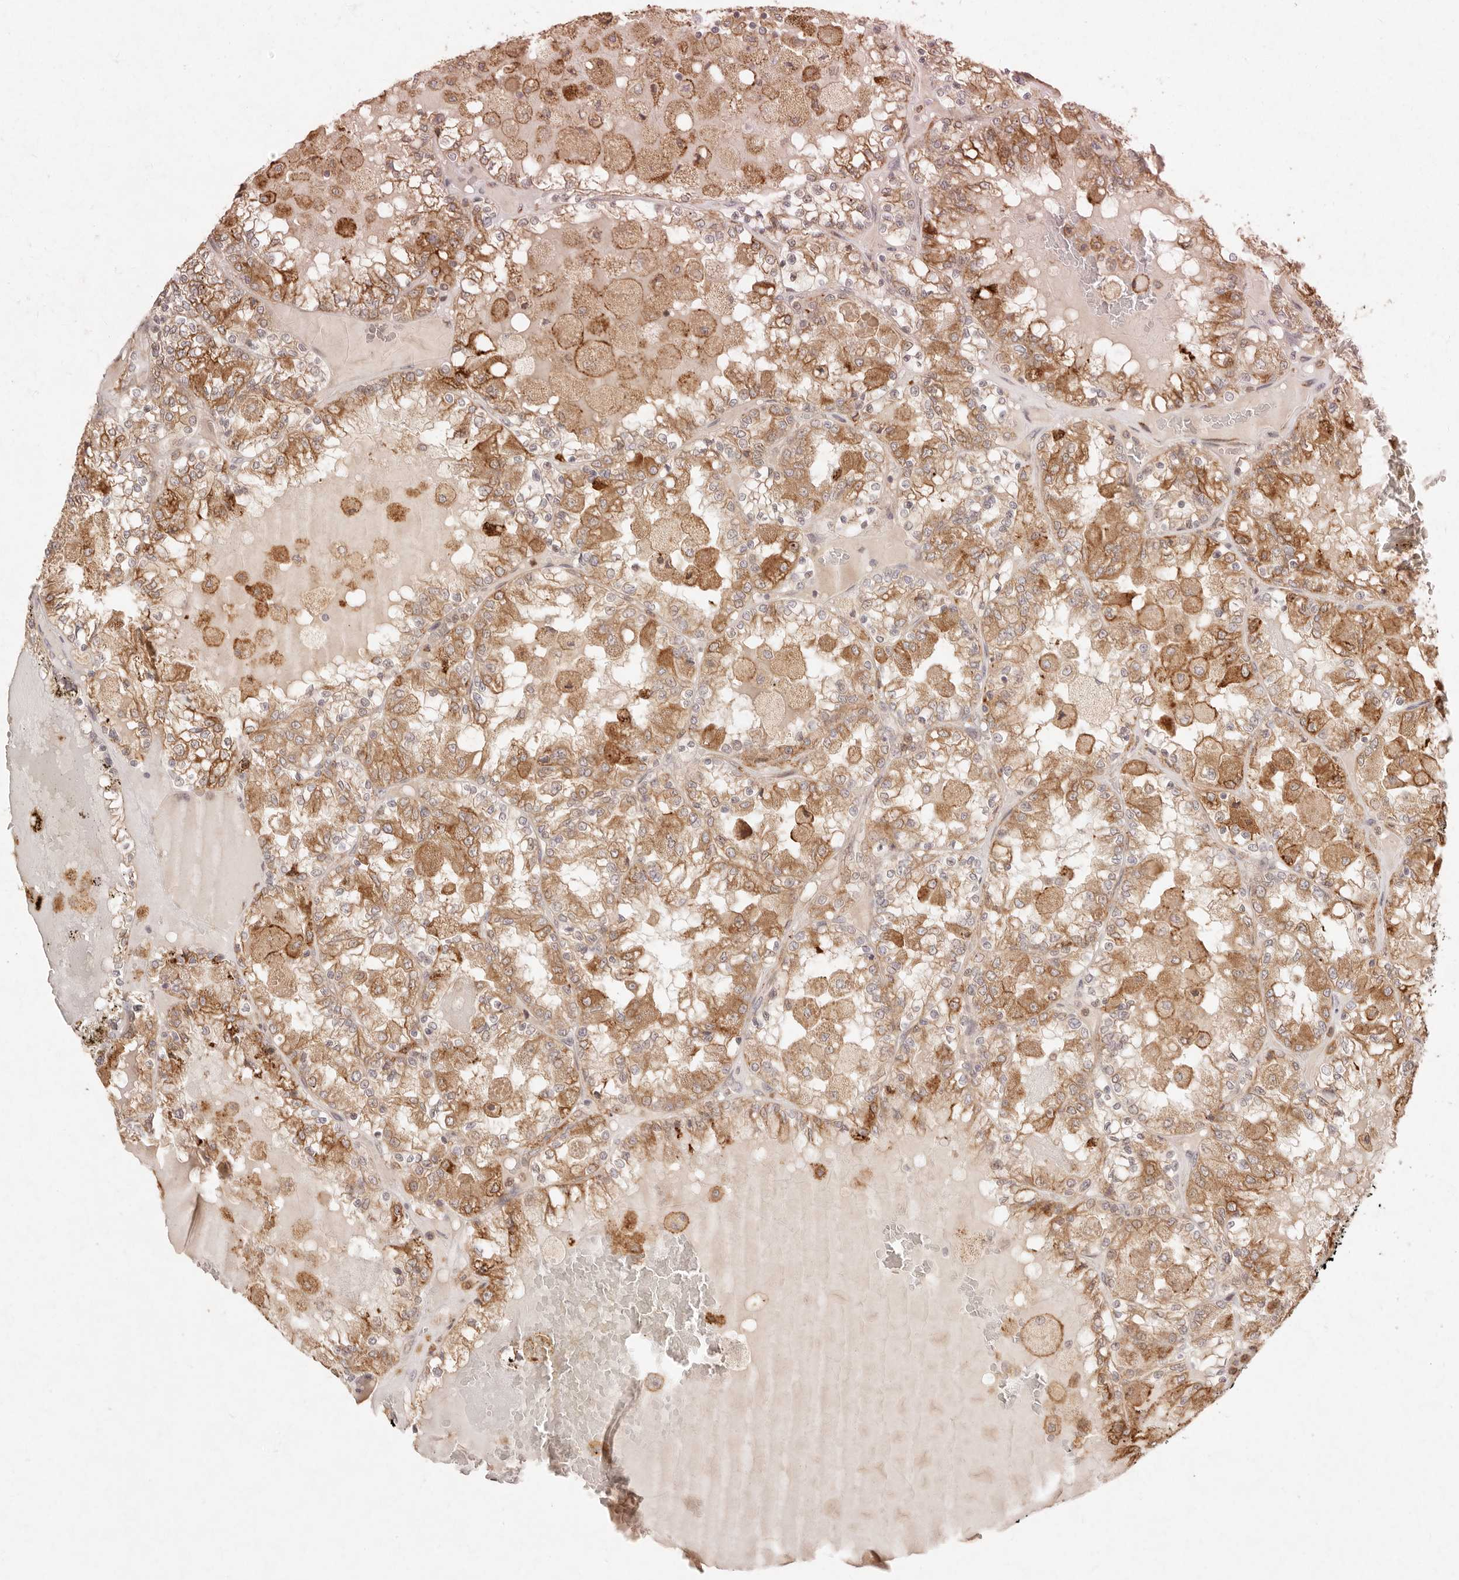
{"staining": {"intensity": "moderate", "quantity": ">75%", "location": "cytoplasmic/membranous"}, "tissue": "renal cancer", "cell_type": "Tumor cells", "image_type": "cancer", "snomed": [{"axis": "morphology", "description": "Adenocarcinoma, NOS"}, {"axis": "topography", "description": "Kidney"}], "caption": "Adenocarcinoma (renal) was stained to show a protein in brown. There is medium levels of moderate cytoplasmic/membranous staining in approximately >75% of tumor cells. The protein is stained brown, and the nuclei are stained in blue (DAB IHC with brightfield microscopy, high magnification).", "gene": "C1orf127", "patient": {"sex": "female", "age": 56}}